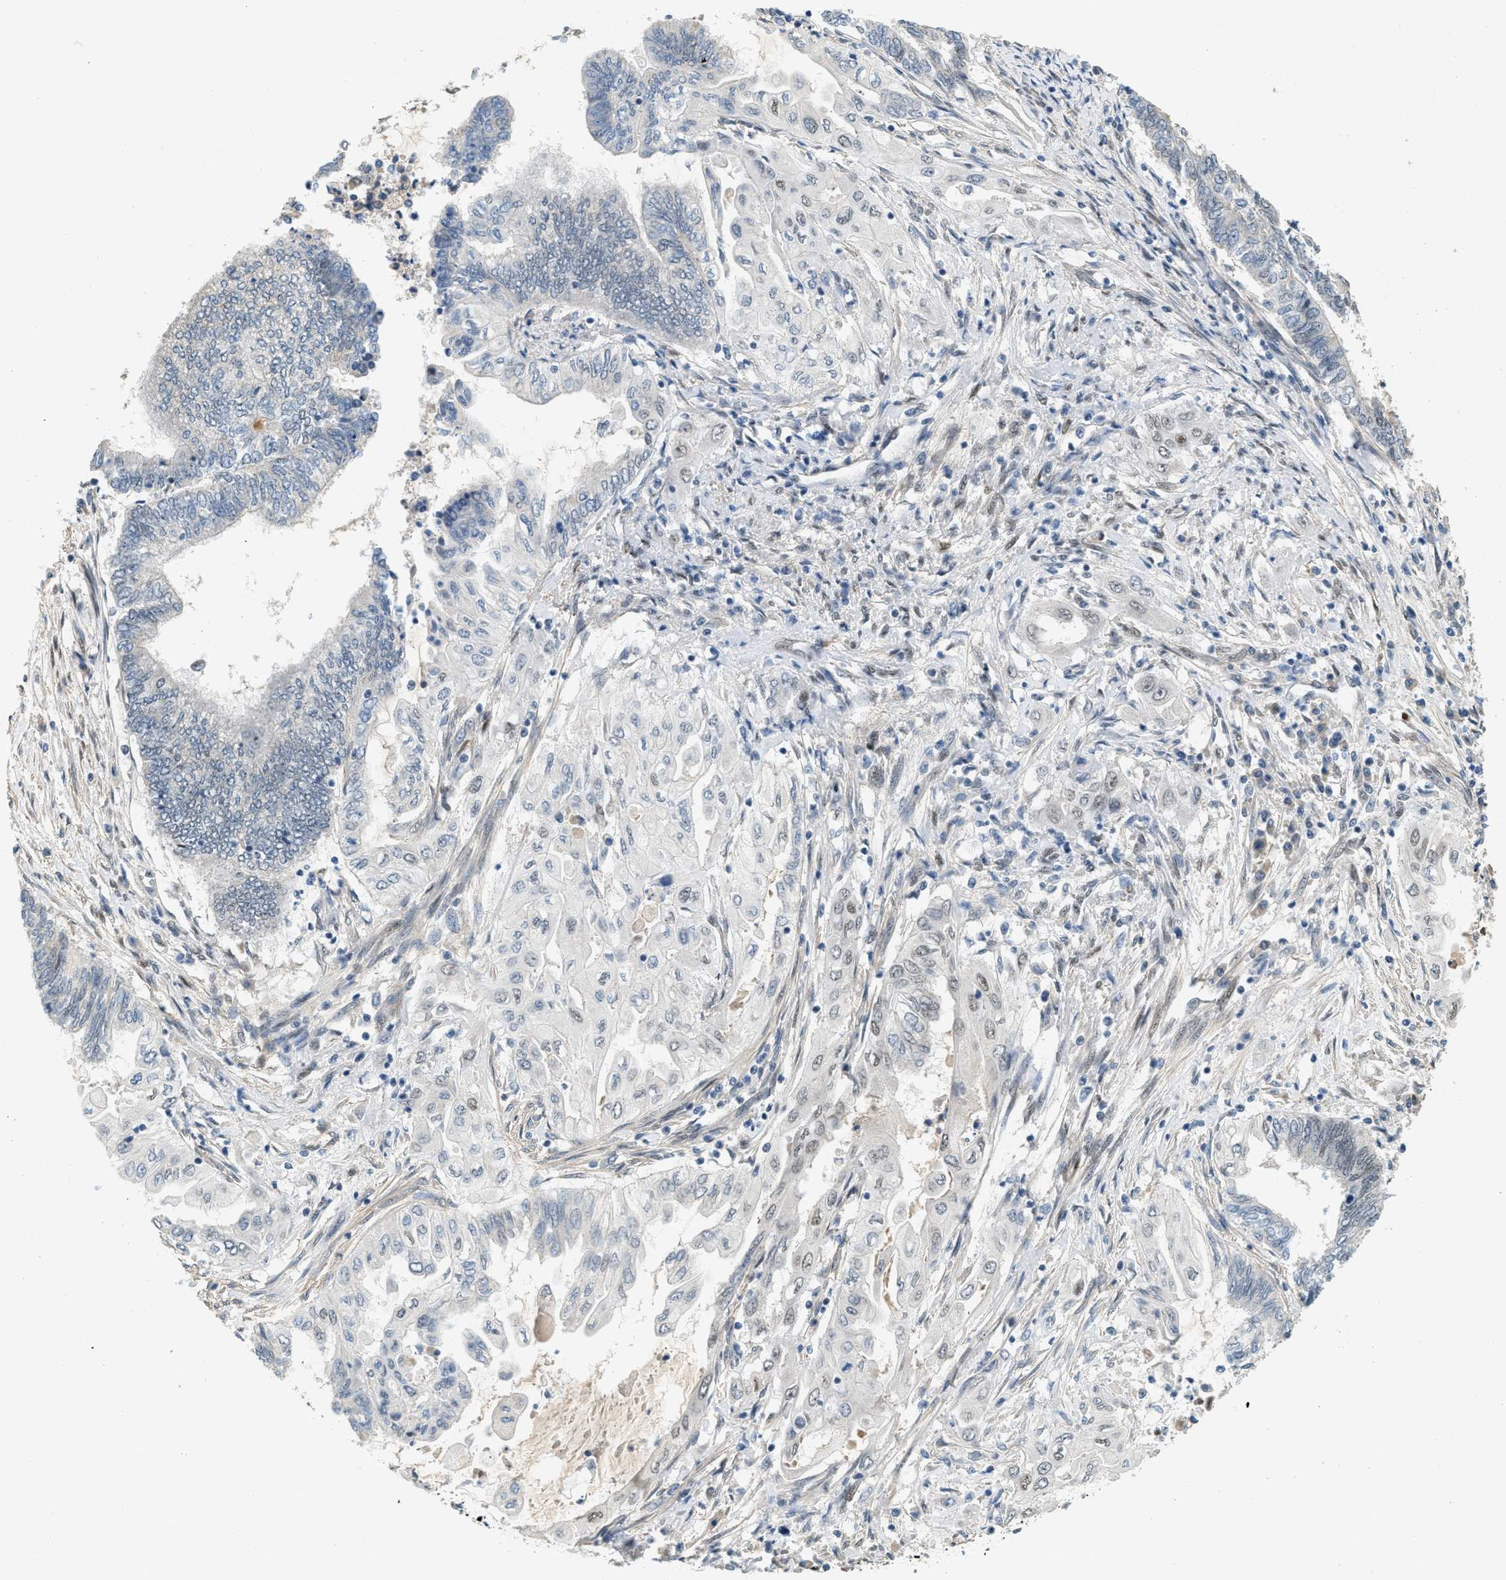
{"staining": {"intensity": "negative", "quantity": "none", "location": "none"}, "tissue": "endometrial cancer", "cell_type": "Tumor cells", "image_type": "cancer", "snomed": [{"axis": "morphology", "description": "Adenocarcinoma, NOS"}, {"axis": "topography", "description": "Uterus"}, {"axis": "topography", "description": "Endometrium"}], "caption": "Tumor cells show no significant expression in endometrial cancer. Nuclei are stained in blue.", "gene": "ZBTB20", "patient": {"sex": "female", "age": 70}}